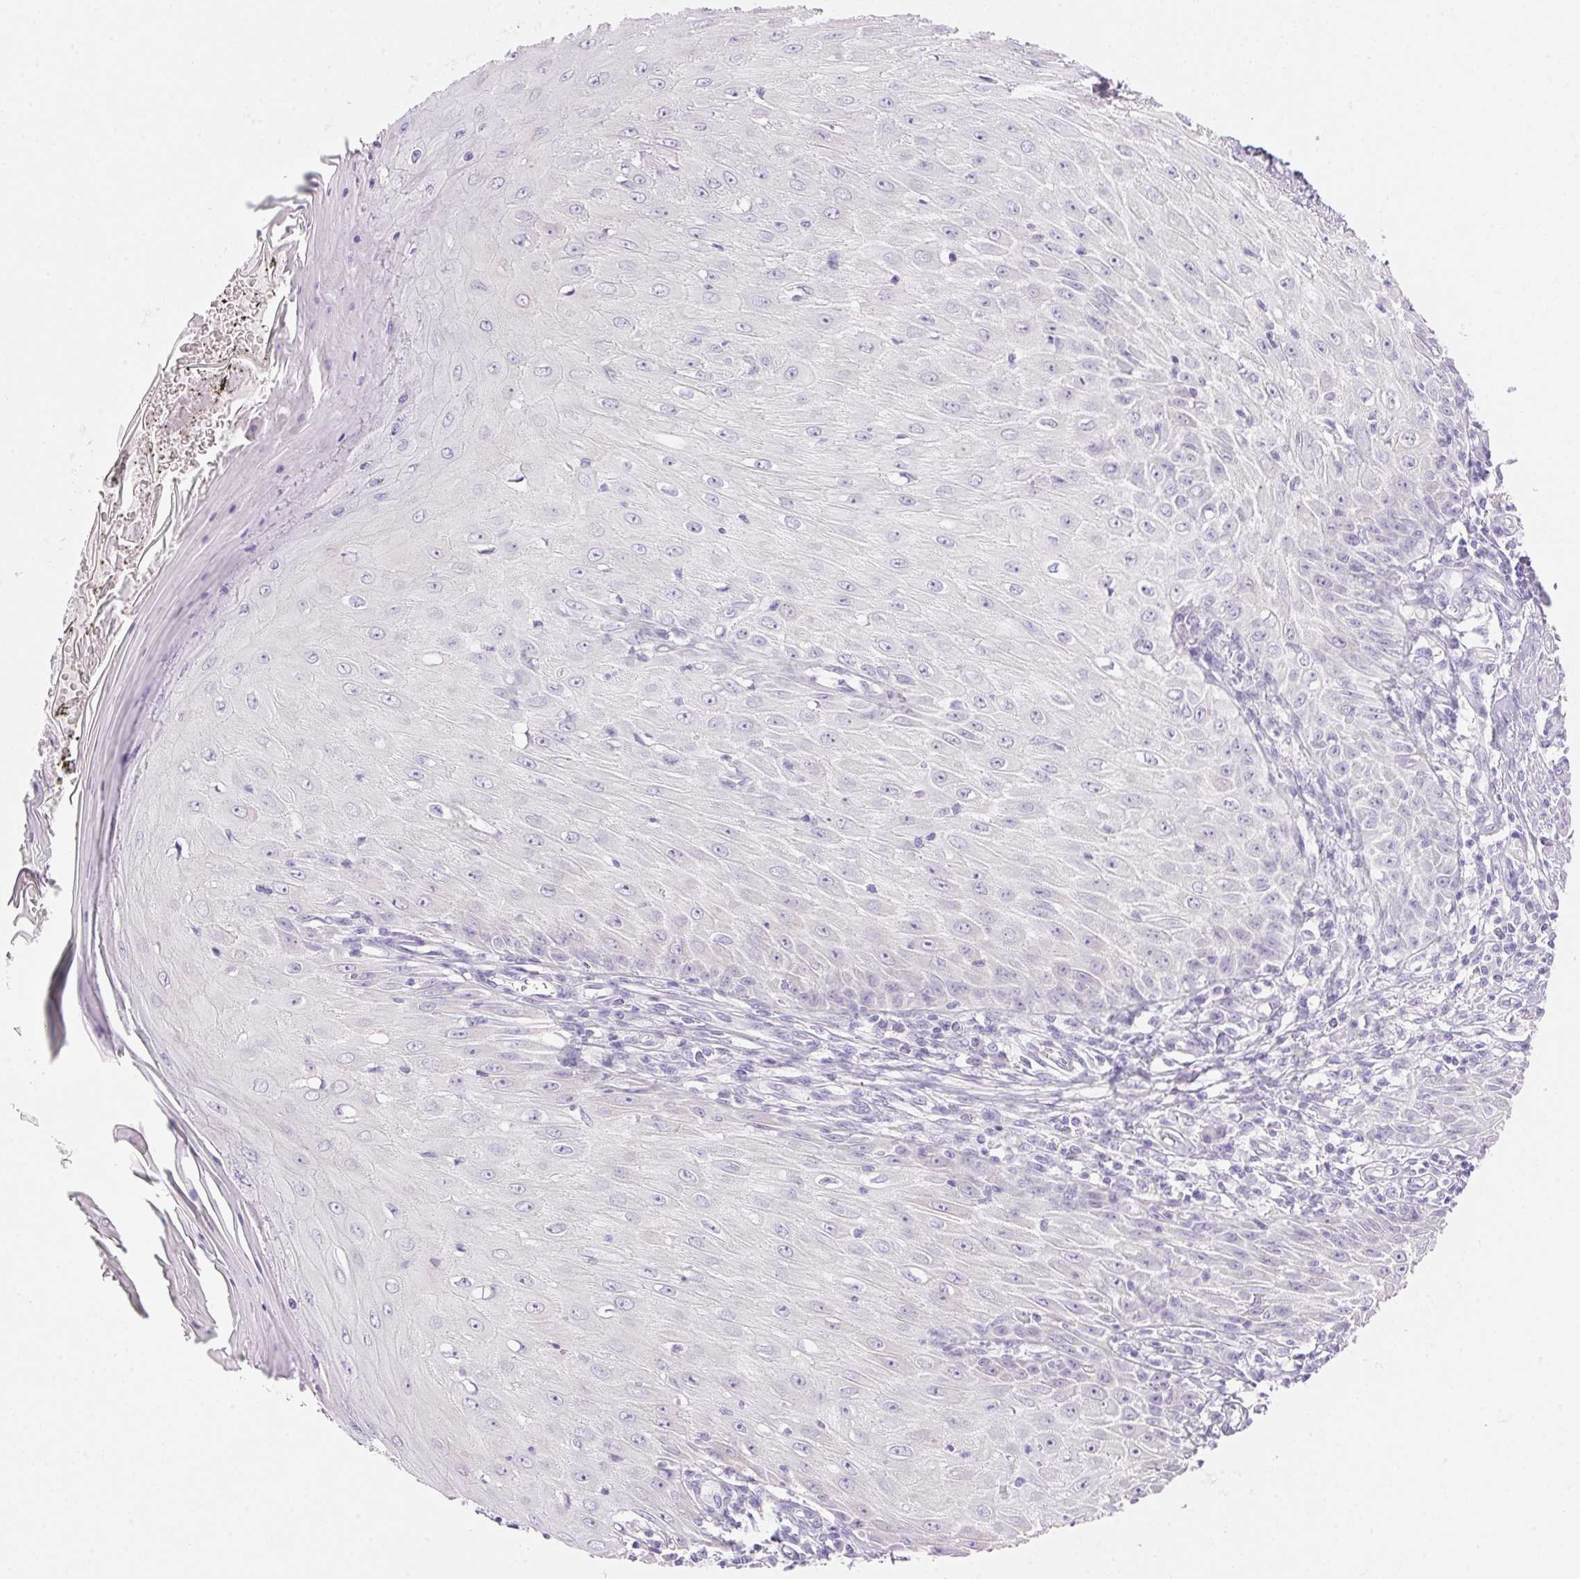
{"staining": {"intensity": "negative", "quantity": "none", "location": "none"}, "tissue": "skin cancer", "cell_type": "Tumor cells", "image_type": "cancer", "snomed": [{"axis": "morphology", "description": "Squamous cell carcinoma, NOS"}, {"axis": "topography", "description": "Skin"}], "caption": "Skin cancer (squamous cell carcinoma) was stained to show a protein in brown. There is no significant positivity in tumor cells.", "gene": "DHCR24", "patient": {"sex": "female", "age": 73}}